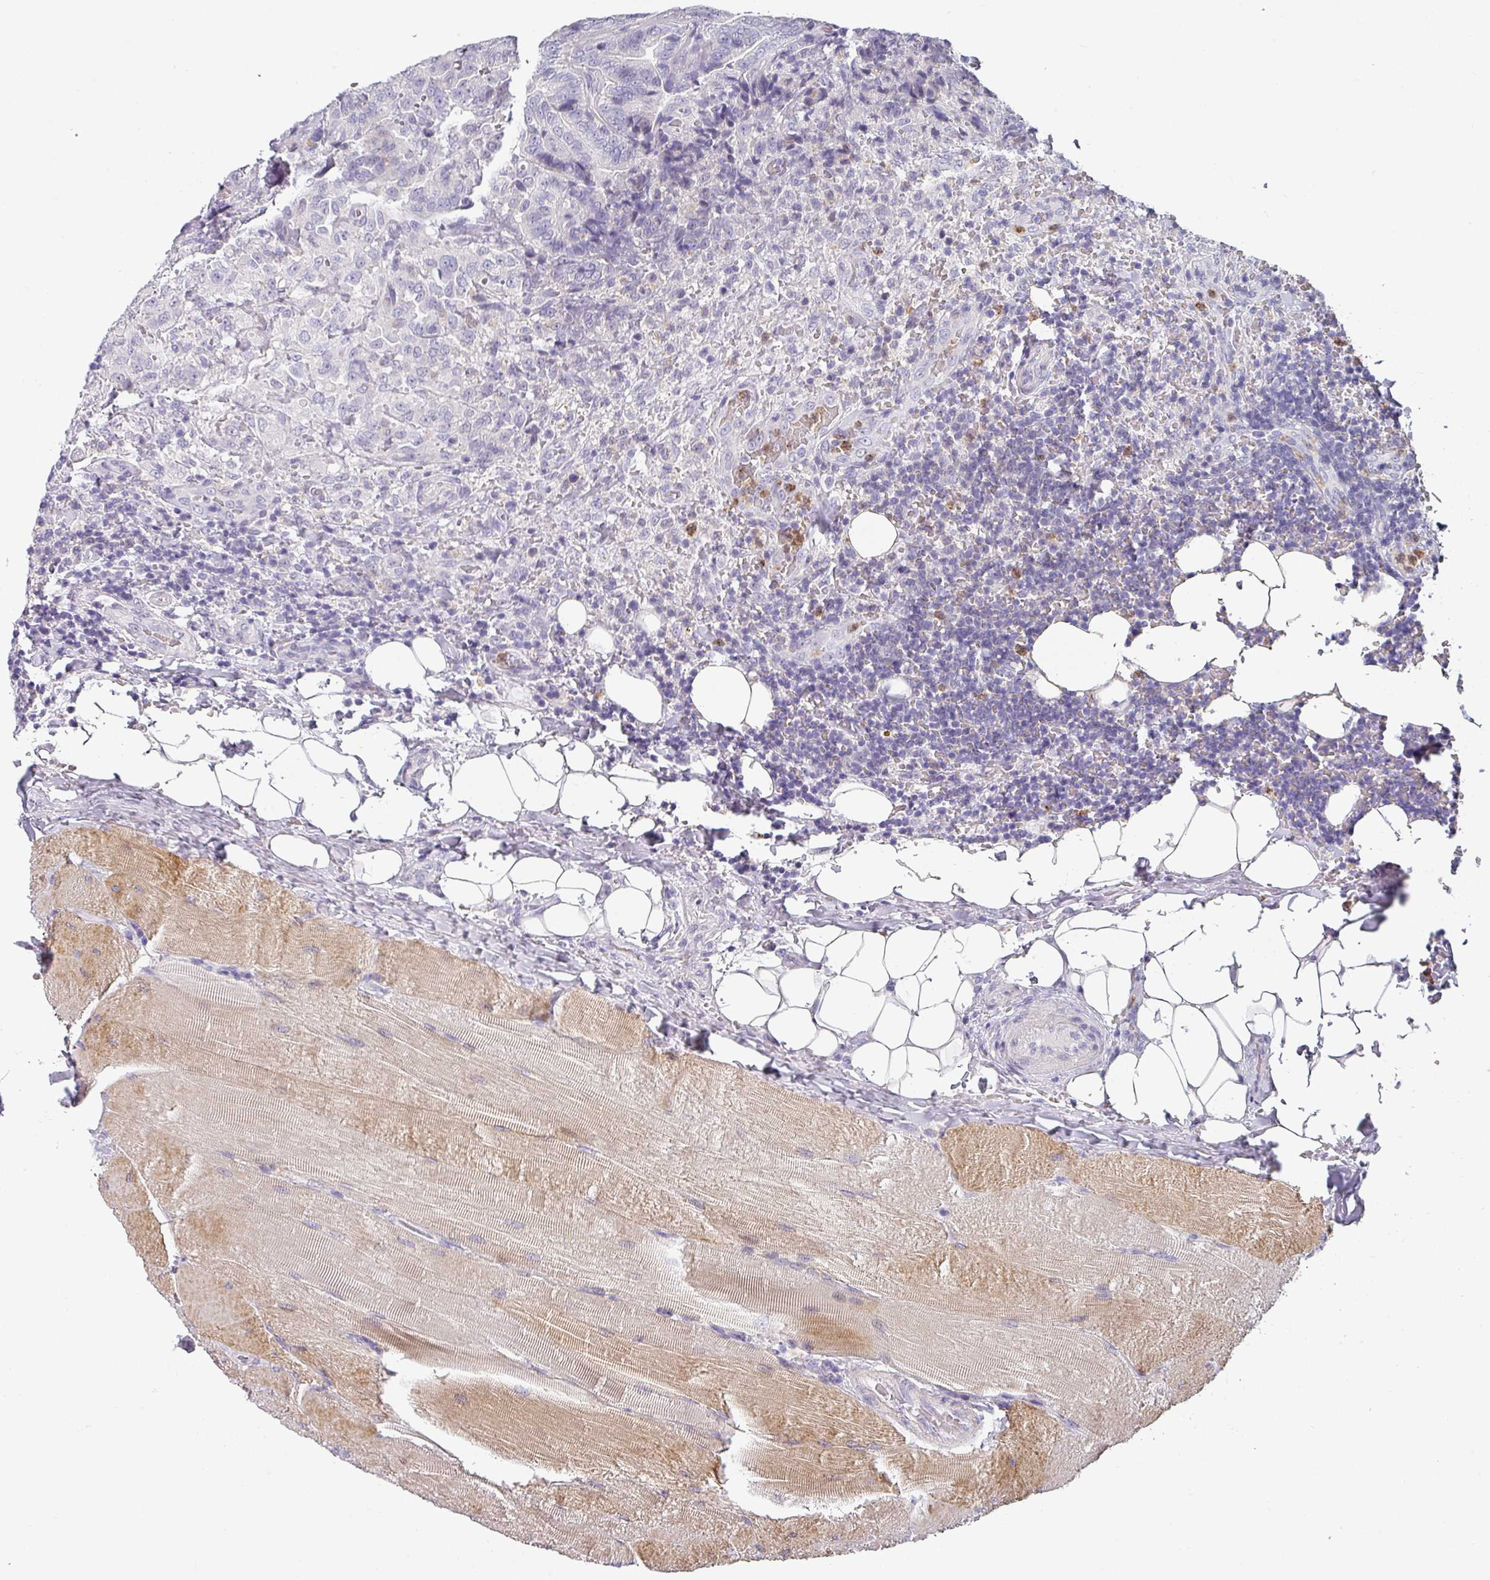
{"staining": {"intensity": "negative", "quantity": "none", "location": "none"}, "tissue": "thyroid cancer", "cell_type": "Tumor cells", "image_type": "cancer", "snomed": [{"axis": "morphology", "description": "Papillary adenocarcinoma, NOS"}, {"axis": "topography", "description": "Thyroid gland"}], "caption": "Immunohistochemical staining of human papillary adenocarcinoma (thyroid) reveals no significant expression in tumor cells. (Brightfield microscopy of DAB IHC at high magnification).", "gene": "BTLA", "patient": {"sex": "male", "age": 61}}